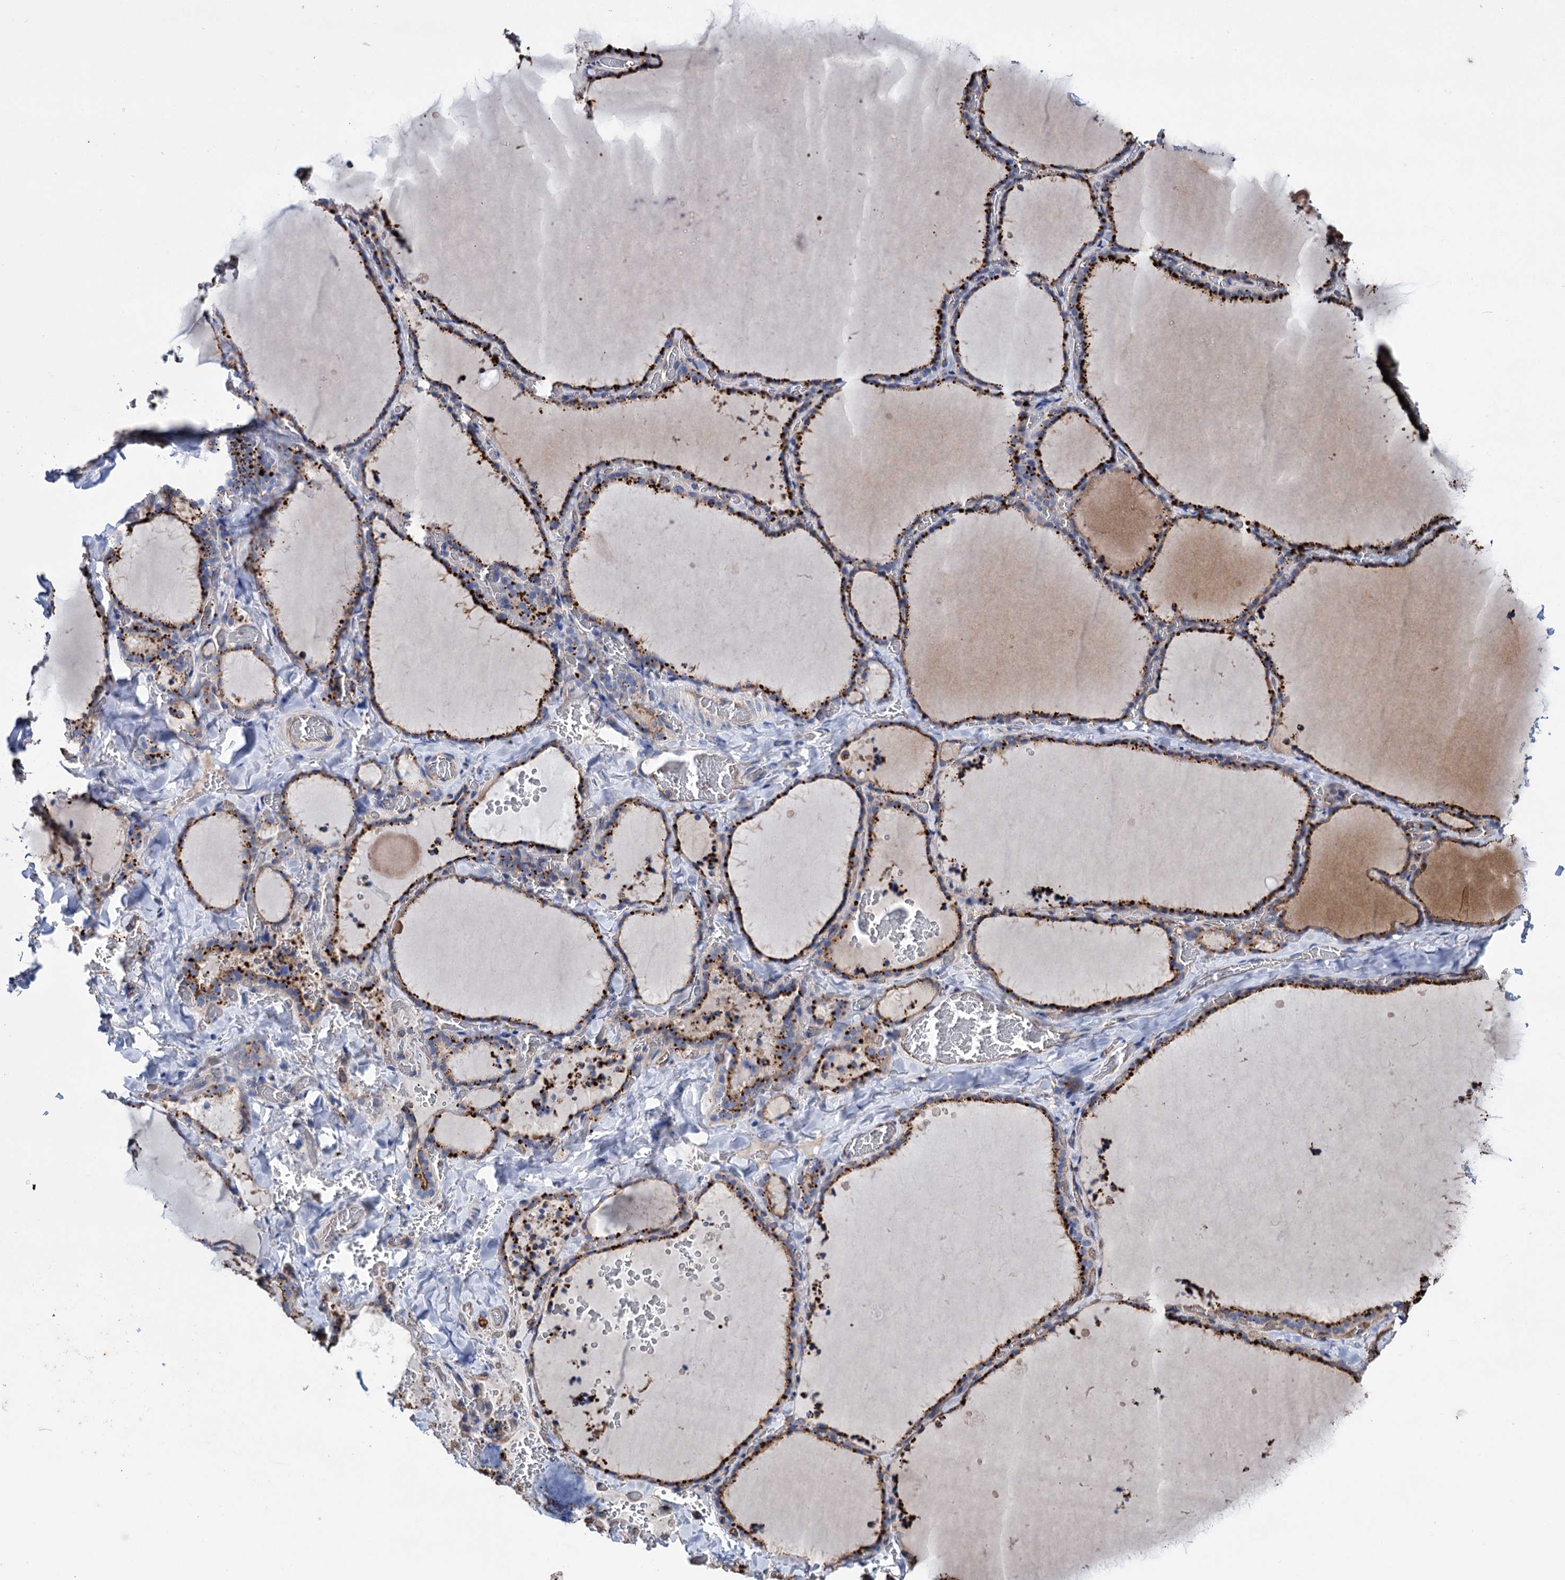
{"staining": {"intensity": "strong", "quantity": "25%-75%", "location": "cytoplasmic/membranous"}, "tissue": "thyroid gland", "cell_type": "Glandular cells", "image_type": "normal", "snomed": [{"axis": "morphology", "description": "Normal tissue, NOS"}, {"axis": "topography", "description": "Thyroid gland"}], "caption": "Human thyroid gland stained with a brown dye displays strong cytoplasmic/membranous positive expression in about 25%-75% of glandular cells.", "gene": "SCPEP1", "patient": {"sex": "female", "age": 22}}